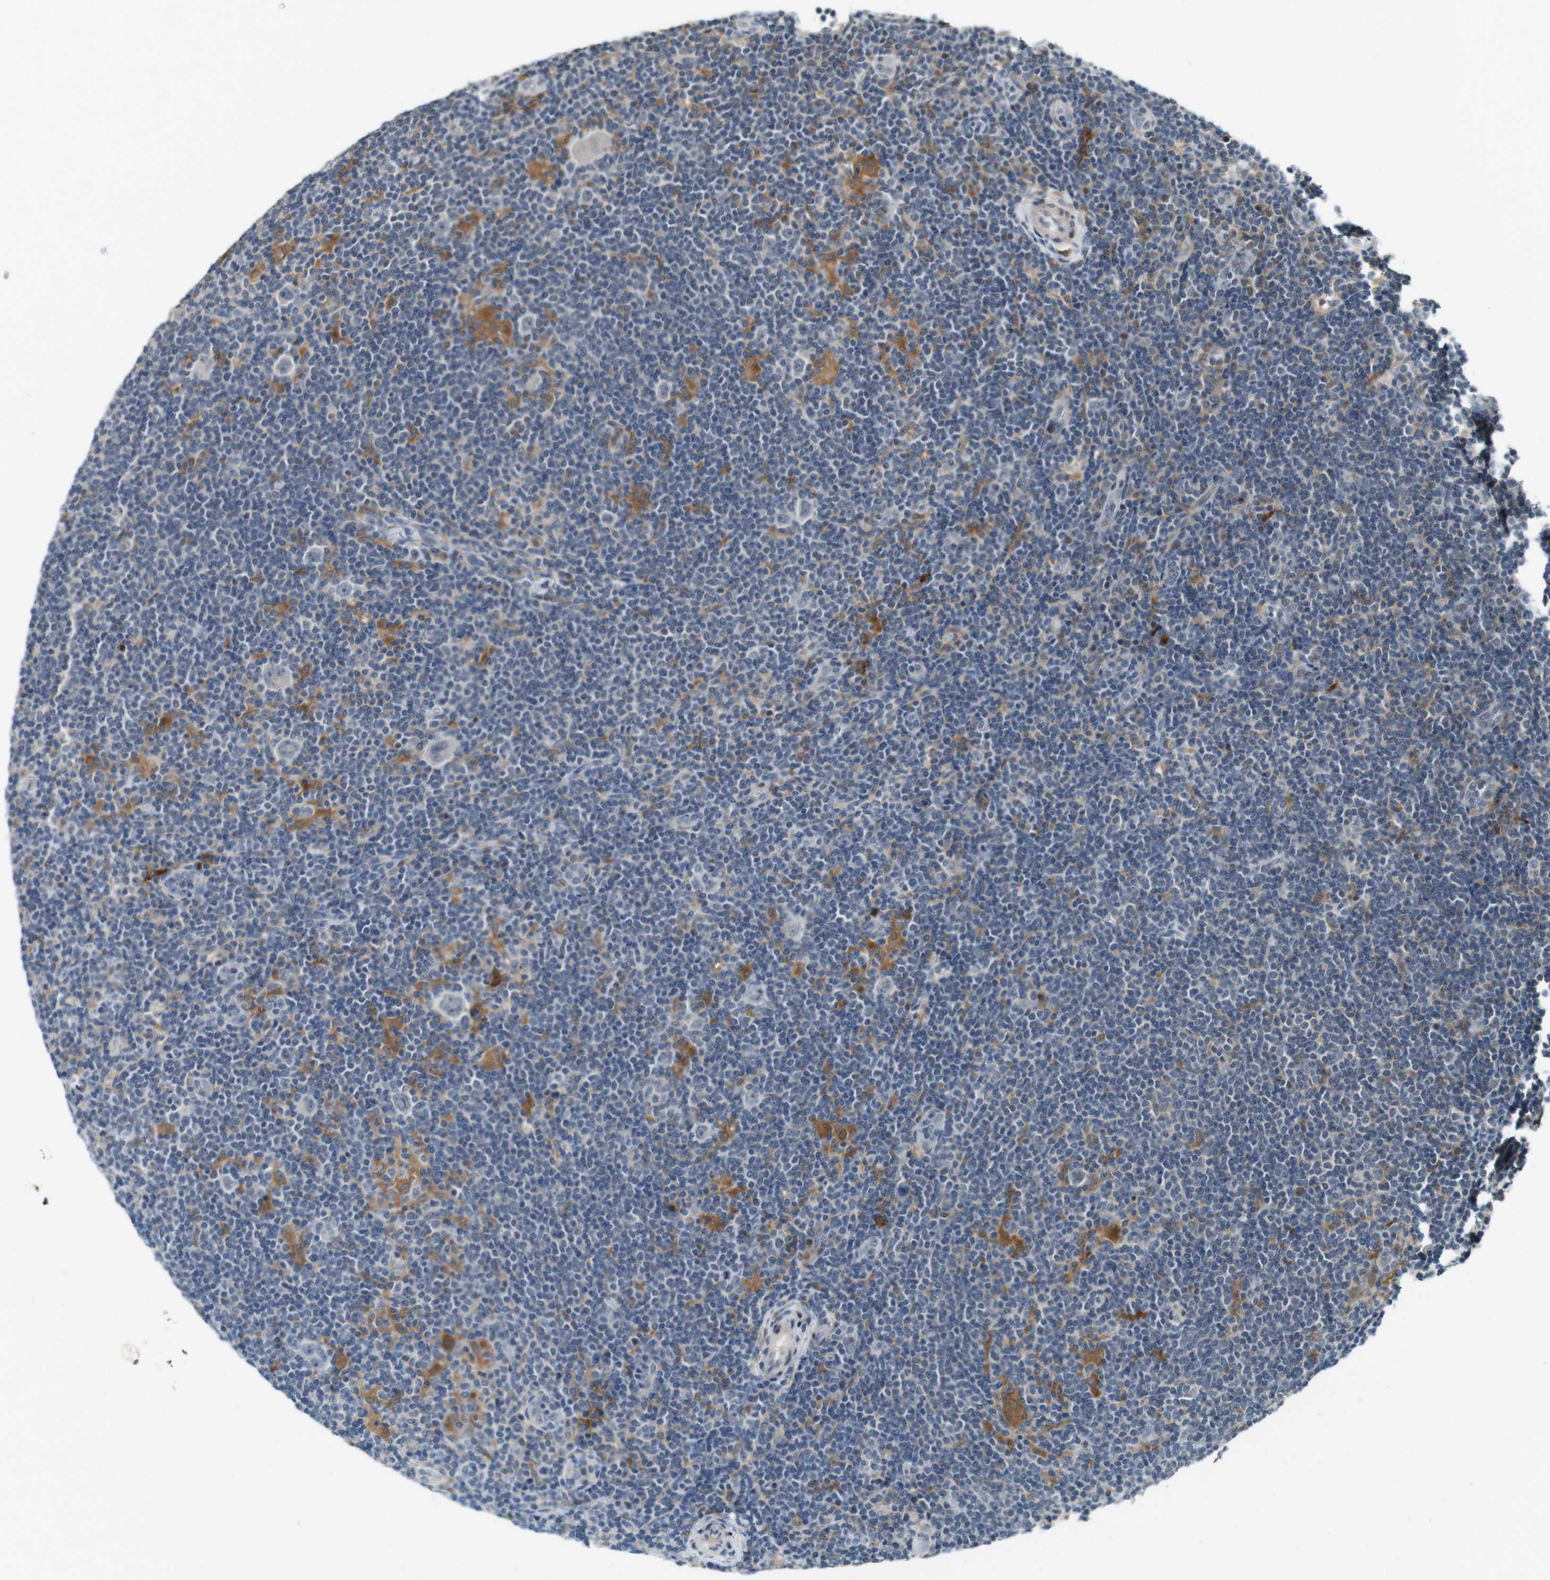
{"staining": {"intensity": "negative", "quantity": "none", "location": "none"}, "tissue": "lymphoma", "cell_type": "Tumor cells", "image_type": "cancer", "snomed": [{"axis": "morphology", "description": "Hodgkin's disease, NOS"}, {"axis": "topography", "description": "Lymph node"}], "caption": "DAB immunohistochemical staining of lymphoma demonstrates no significant expression in tumor cells.", "gene": "CDK14", "patient": {"sex": "female", "age": 57}}